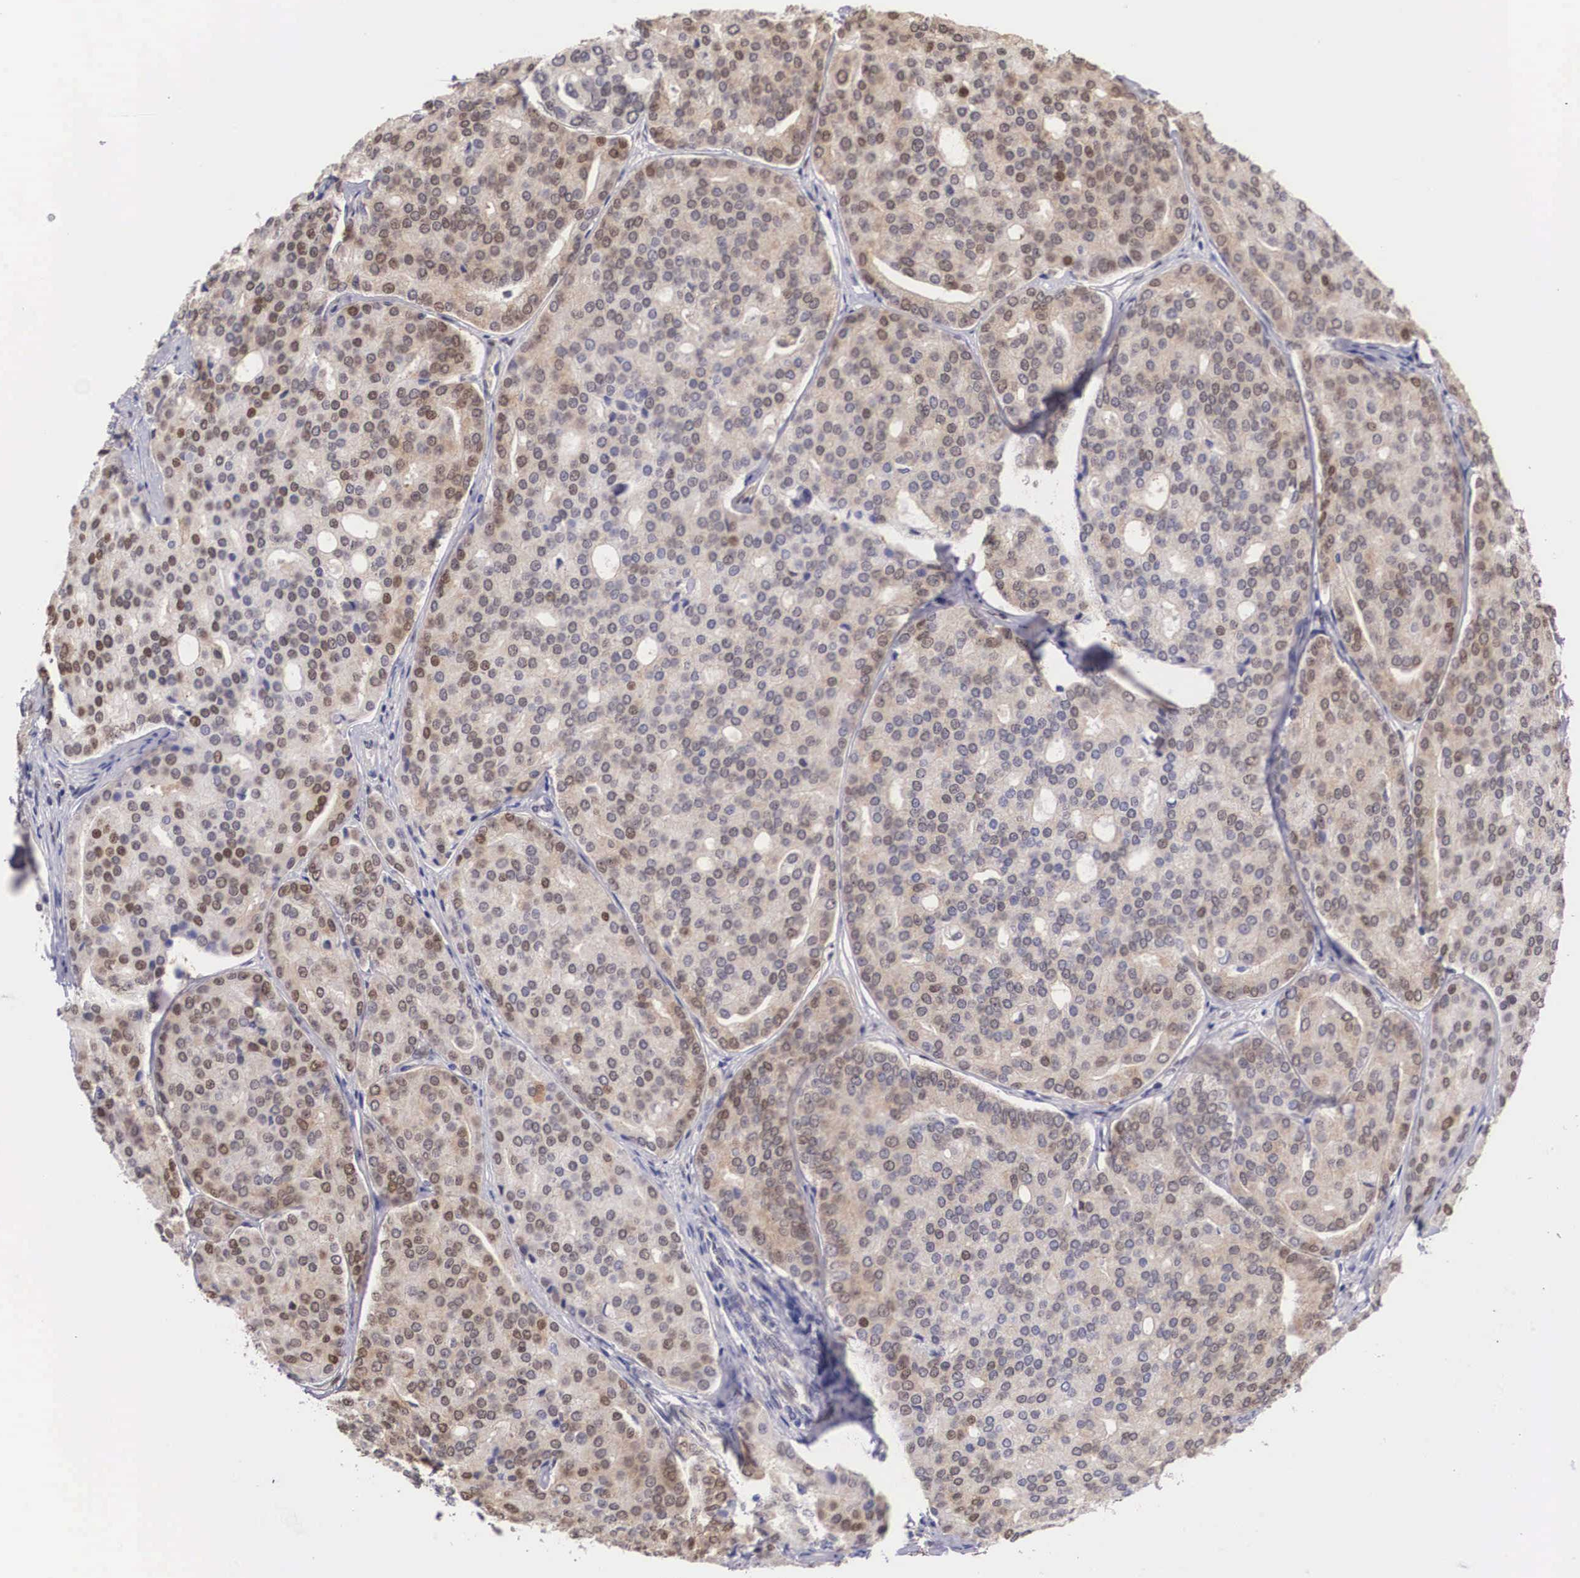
{"staining": {"intensity": "moderate", "quantity": "25%-75%", "location": "cytoplasmic/membranous,nuclear"}, "tissue": "prostate cancer", "cell_type": "Tumor cells", "image_type": "cancer", "snomed": [{"axis": "morphology", "description": "Adenocarcinoma, High grade"}, {"axis": "topography", "description": "Prostate"}], "caption": "This is a histology image of immunohistochemistry (IHC) staining of high-grade adenocarcinoma (prostate), which shows moderate positivity in the cytoplasmic/membranous and nuclear of tumor cells.", "gene": "HMGN5", "patient": {"sex": "male", "age": 64}}